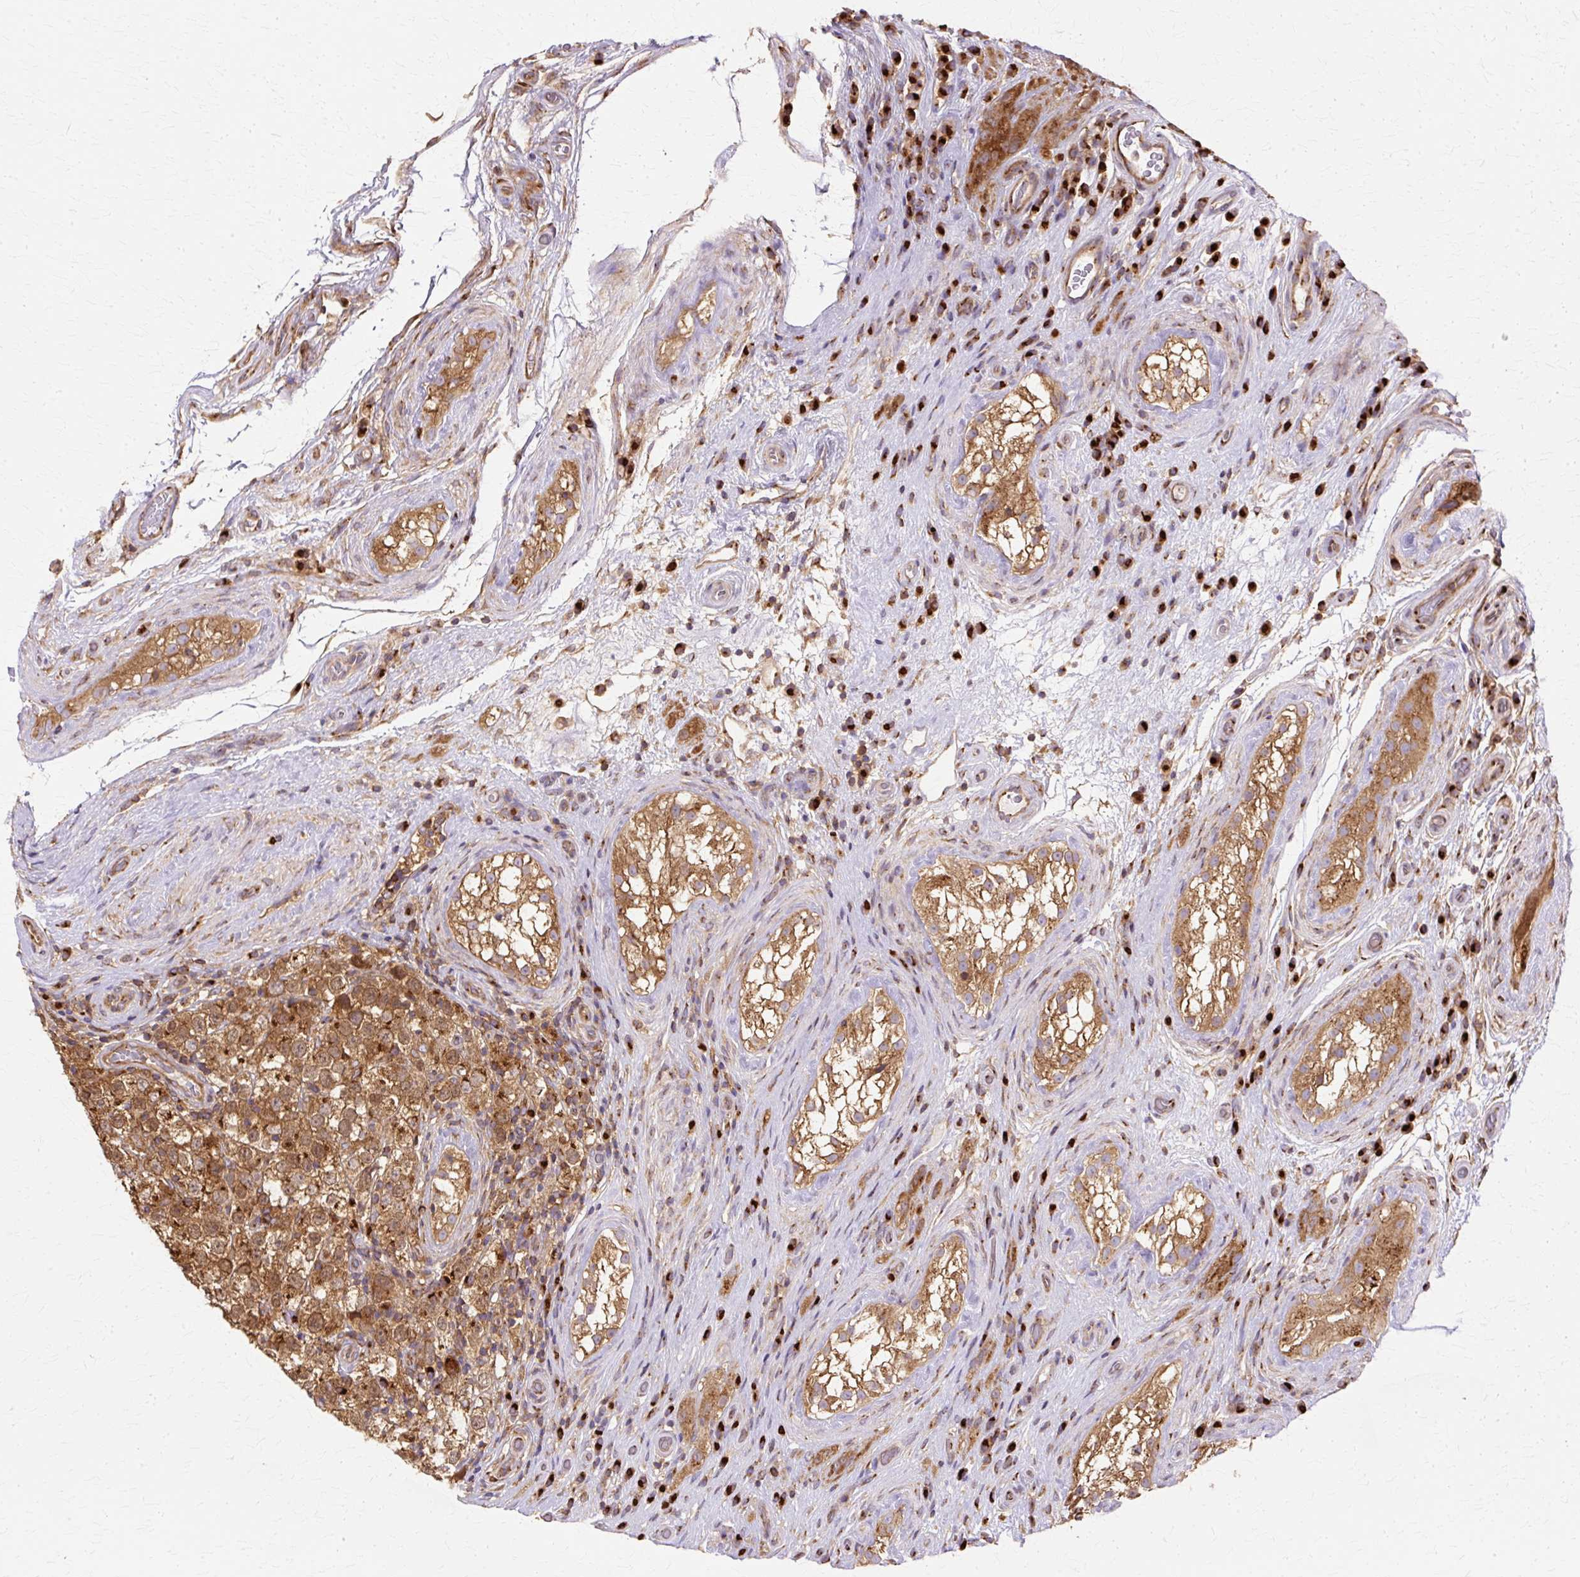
{"staining": {"intensity": "strong", "quantity": ">75%", "location": "cytoplasmic/membranous"}, "tissue": "testis cancer", "cell_type": "Tumor cells", "image_type": "cancer", "snomed": [{"axis": "morphology", "description": "Seminoma, NOS"}, {"axis": "morphology", "description": "Carcinoma, Embryonal, NOS"}, {"axis": "topography", "description": "Testis"}], "caption": "Tumor cells display strong cytoplasmic/membranous expression in approximately >75% of cells in testis embryonal carcinoma.", "gene": "COPB1", "patient": {"sex": "male", "age": 41}}